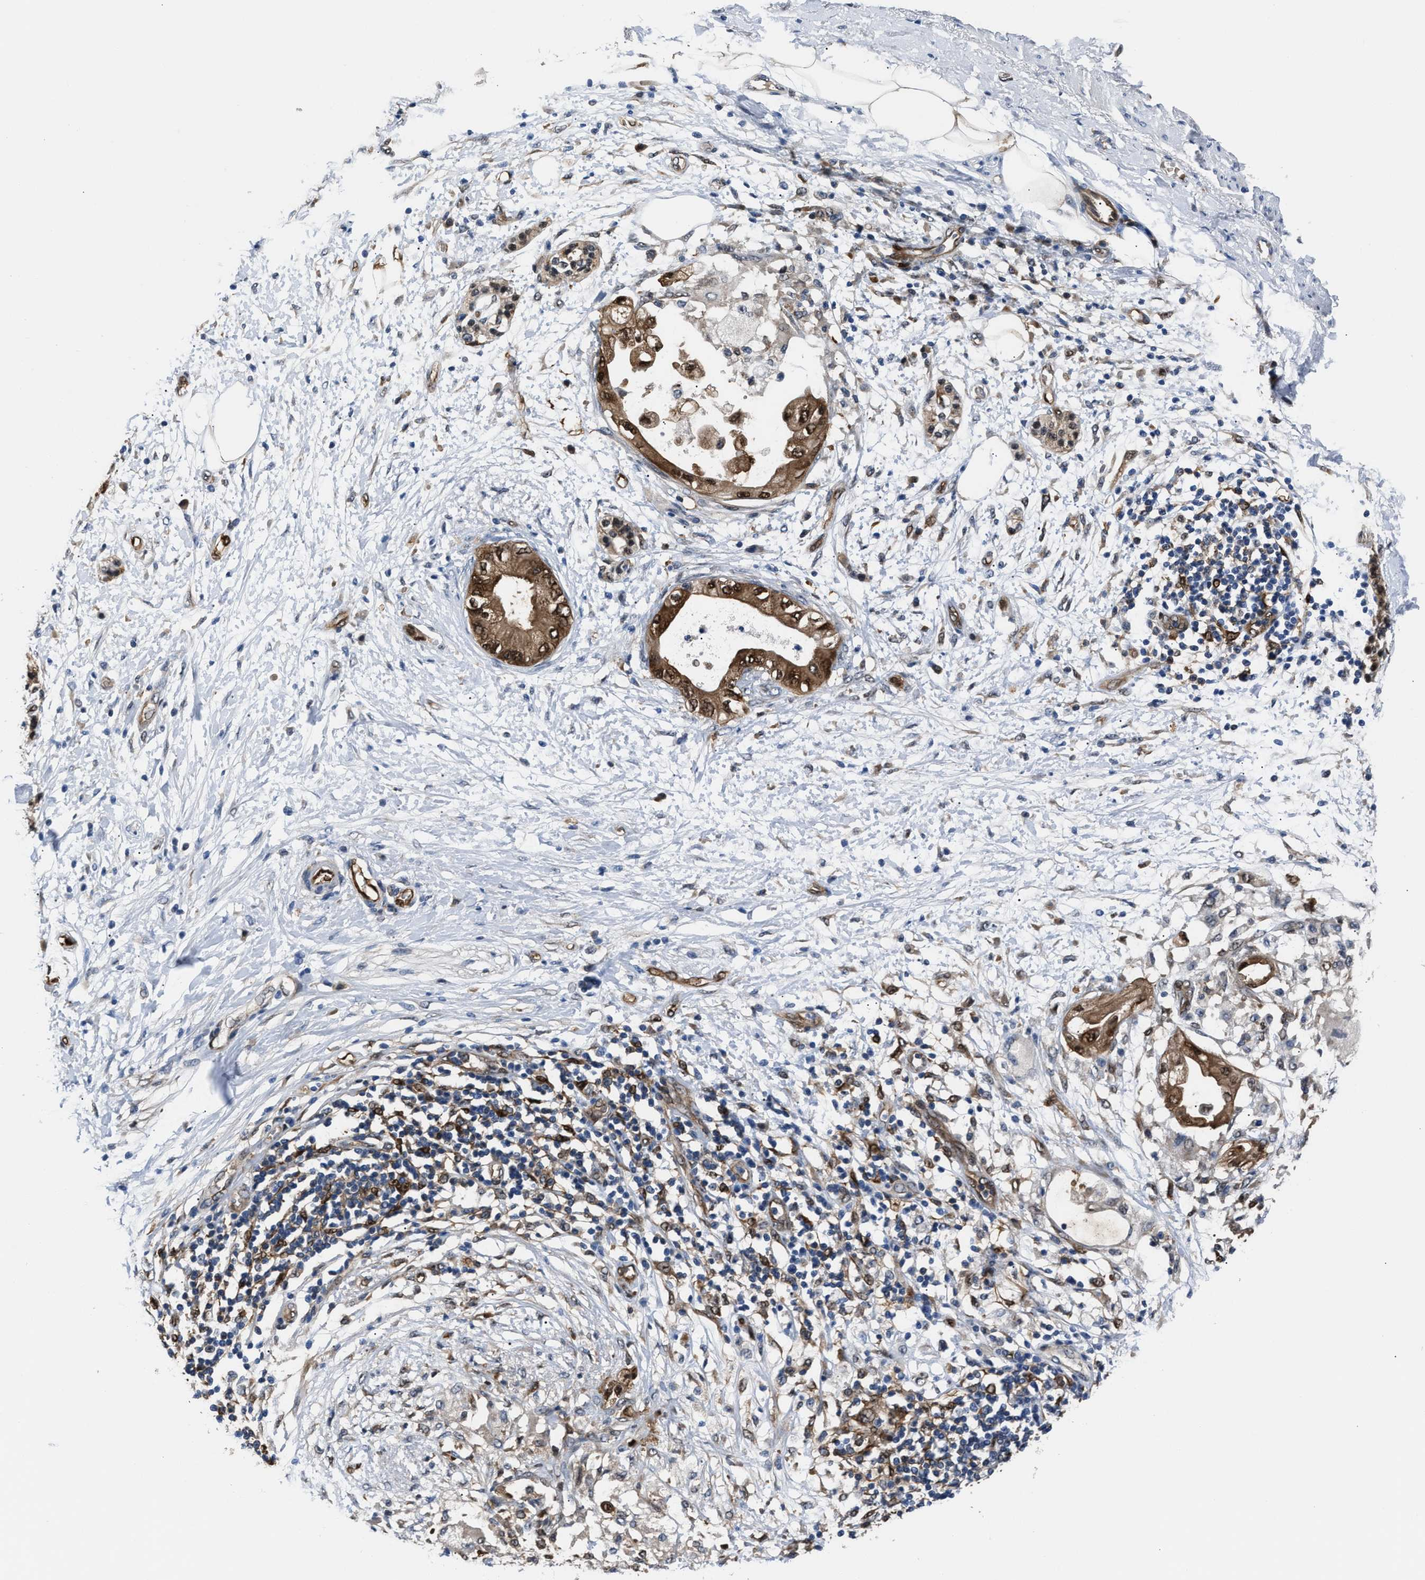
{"staining": {"intensity": "negative", "quantity": "none", "location": "none"}, "tissue": "adipose tissue", "cell_type": "Adipocytes", "image_type": "normal", "snomed": [{"axis": "morphology", "description": "Normal tissue, NOS"}, {"axis": "morphology", "description": "Adenocarcinoma, NOS"}, {"axis": "topography", "description": "Duodenum"}, {"axis": "topography", "description": "Peripheral nerve tissue"}], "caption": "A micrograph of adipose tissue stained for a protein exhibits no brown staining in adipocytes.", "gene": "PPA1", "patient": {"sex": "female", "age": 60}}